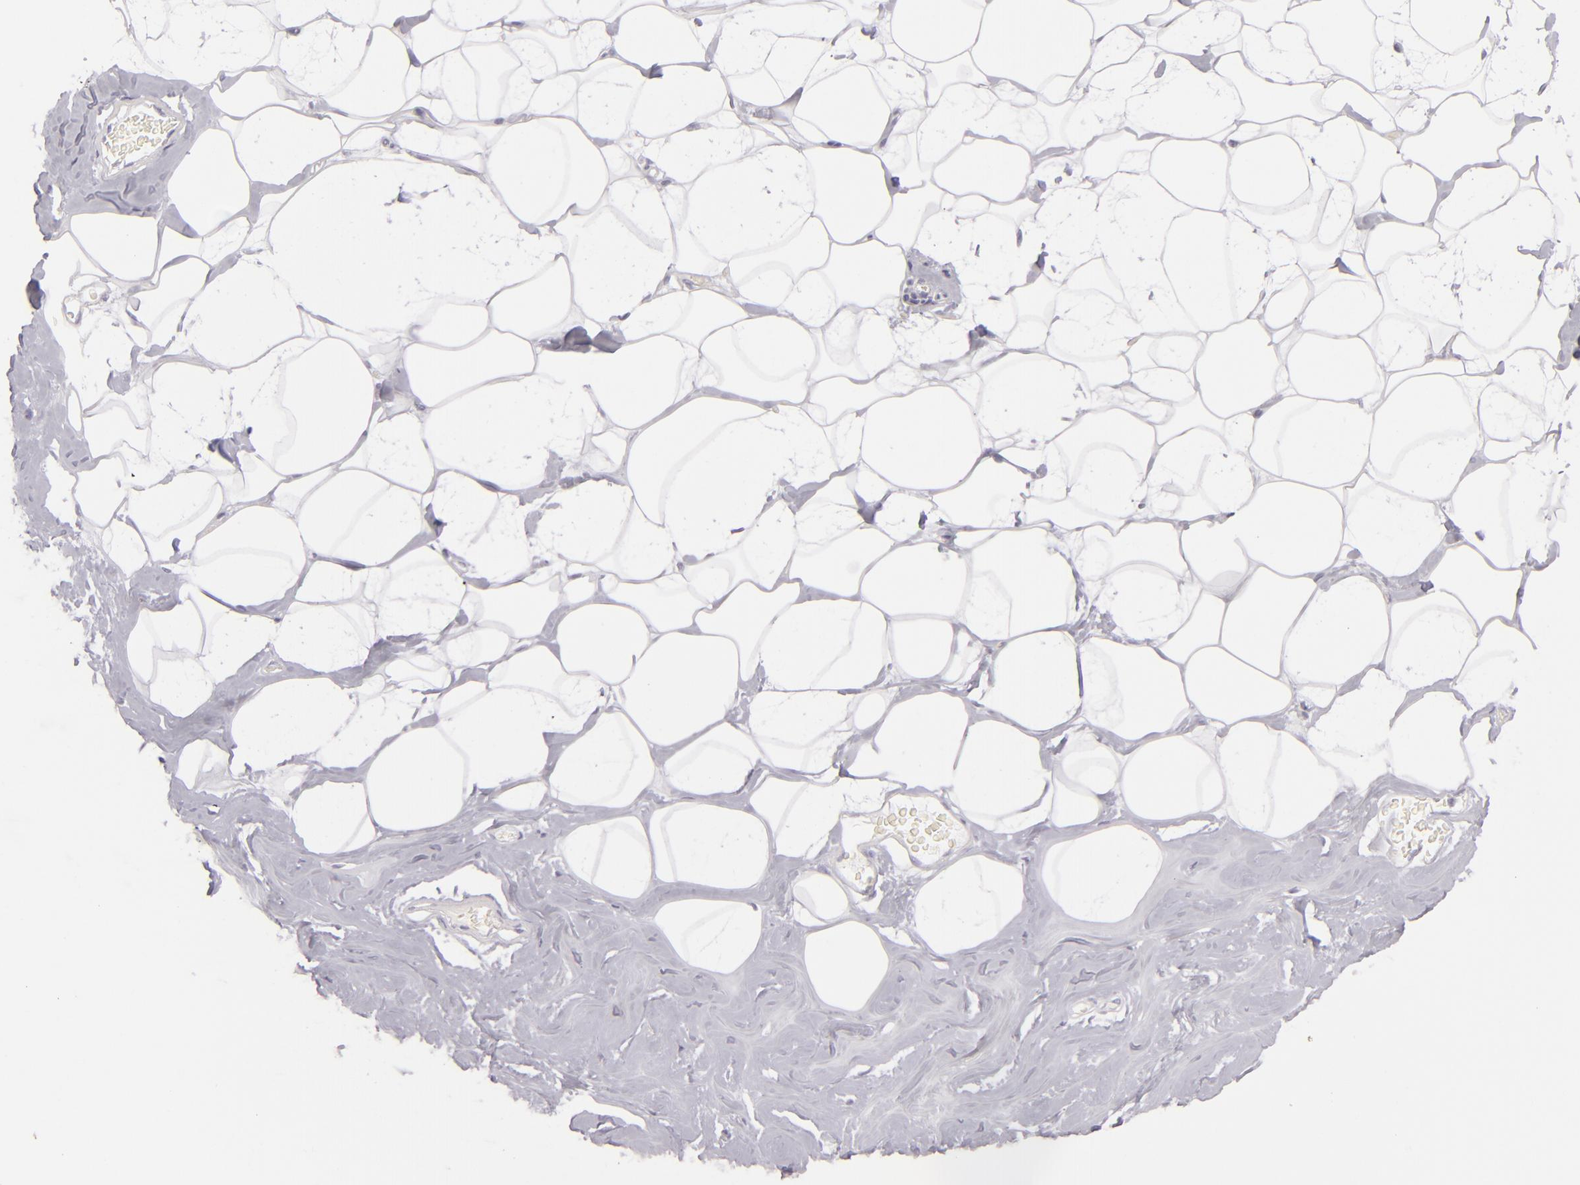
{"staining": {"intensity": "negative", "quantity": "none", "location": "none"}, "tissue": "breast", "cell_type": "Adipocytes", "image_type": "normal", "snomed": [{"axis": "morphology", "description": "Normal tissue, NOS"}, {"axis": "morphology", "description": "Fibrosis, NOS"}, {"axis": "topography", "description": "Breast"}], "caption": "High power microscopy histopathology image of an immunohistochemistry photomicrograph of normal breast, revealing no significant staining in adipocytes.", "gene": "CDX2", "patient": {"sex": "female", "age": 39}}